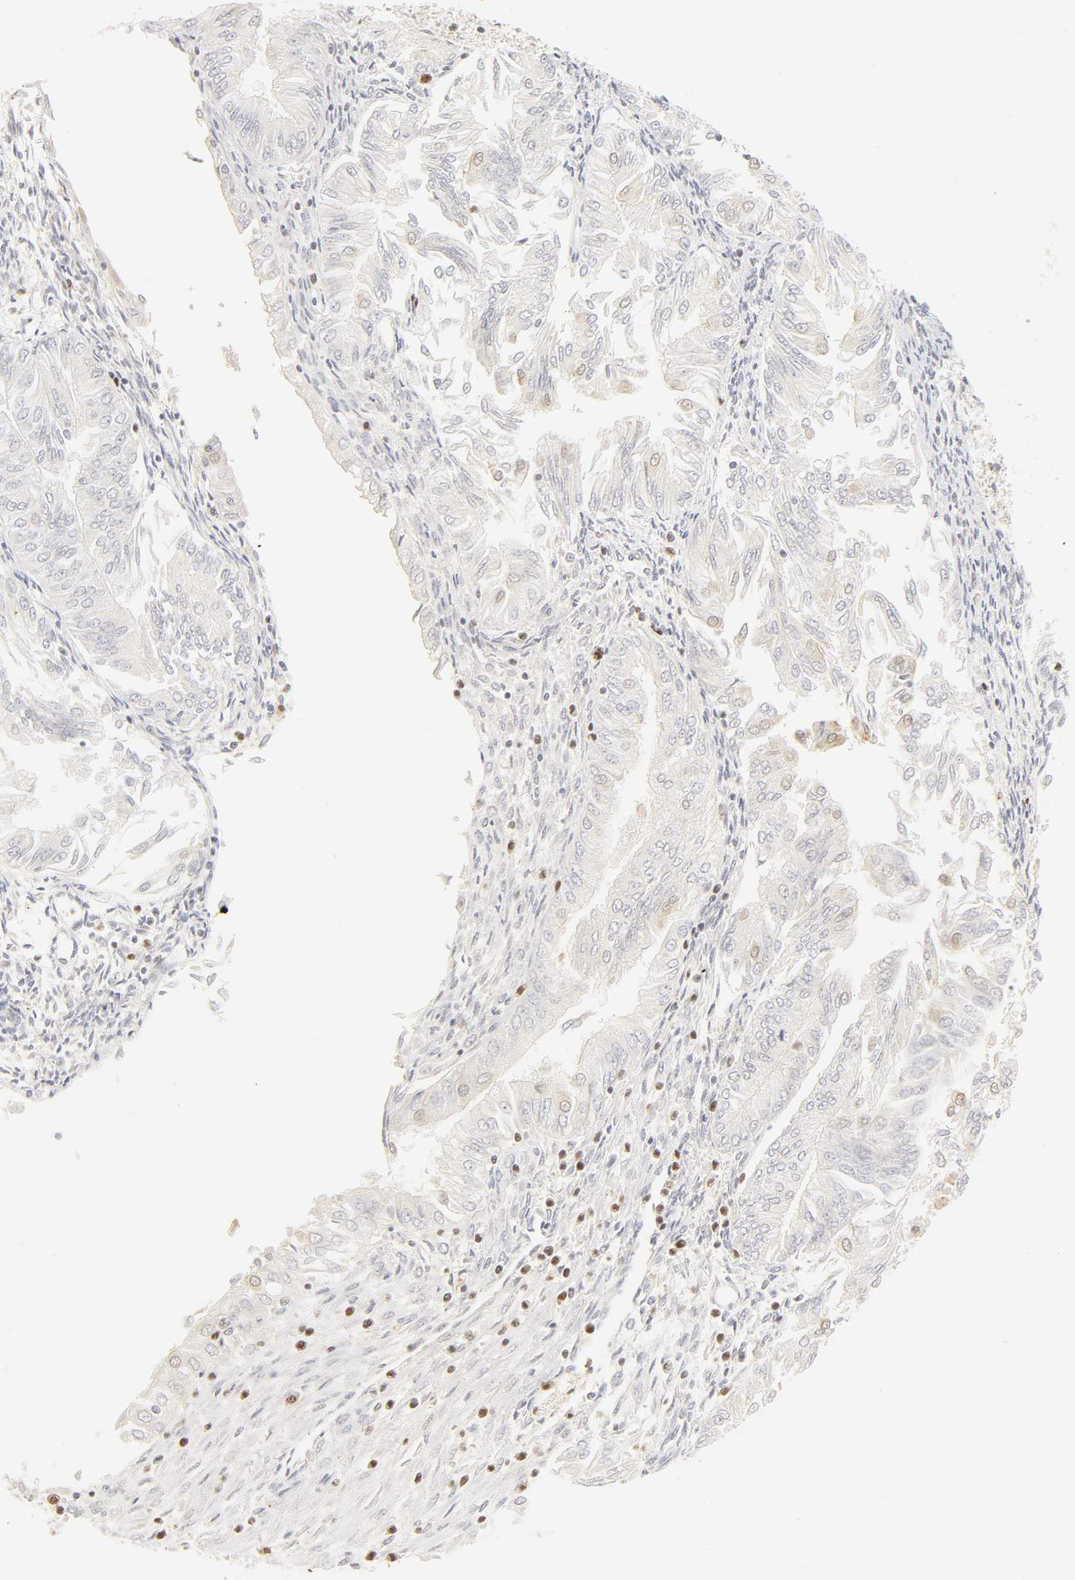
{"staining": {"intensity": "negative", "quantity": "none", "location": "none"}, "tissue": "endometrial cancer", "cell_type": "Tumor cells", "image_type": "cancer", "snomed": [{"axis": "morphology", "description": "Adenocarcinoma, NOS"}, {"axis": "topography", "description": "Endometrium"}], "caption": "The immunohistochemistry (IHC) micrograph has no significant positivity in tumor cells of endometrial cancer (adenocarcinoma) tissue. Nuclei are stained in blue.", "gene": "KIF2A", "patient": {"sex": "female", "age": 53}}